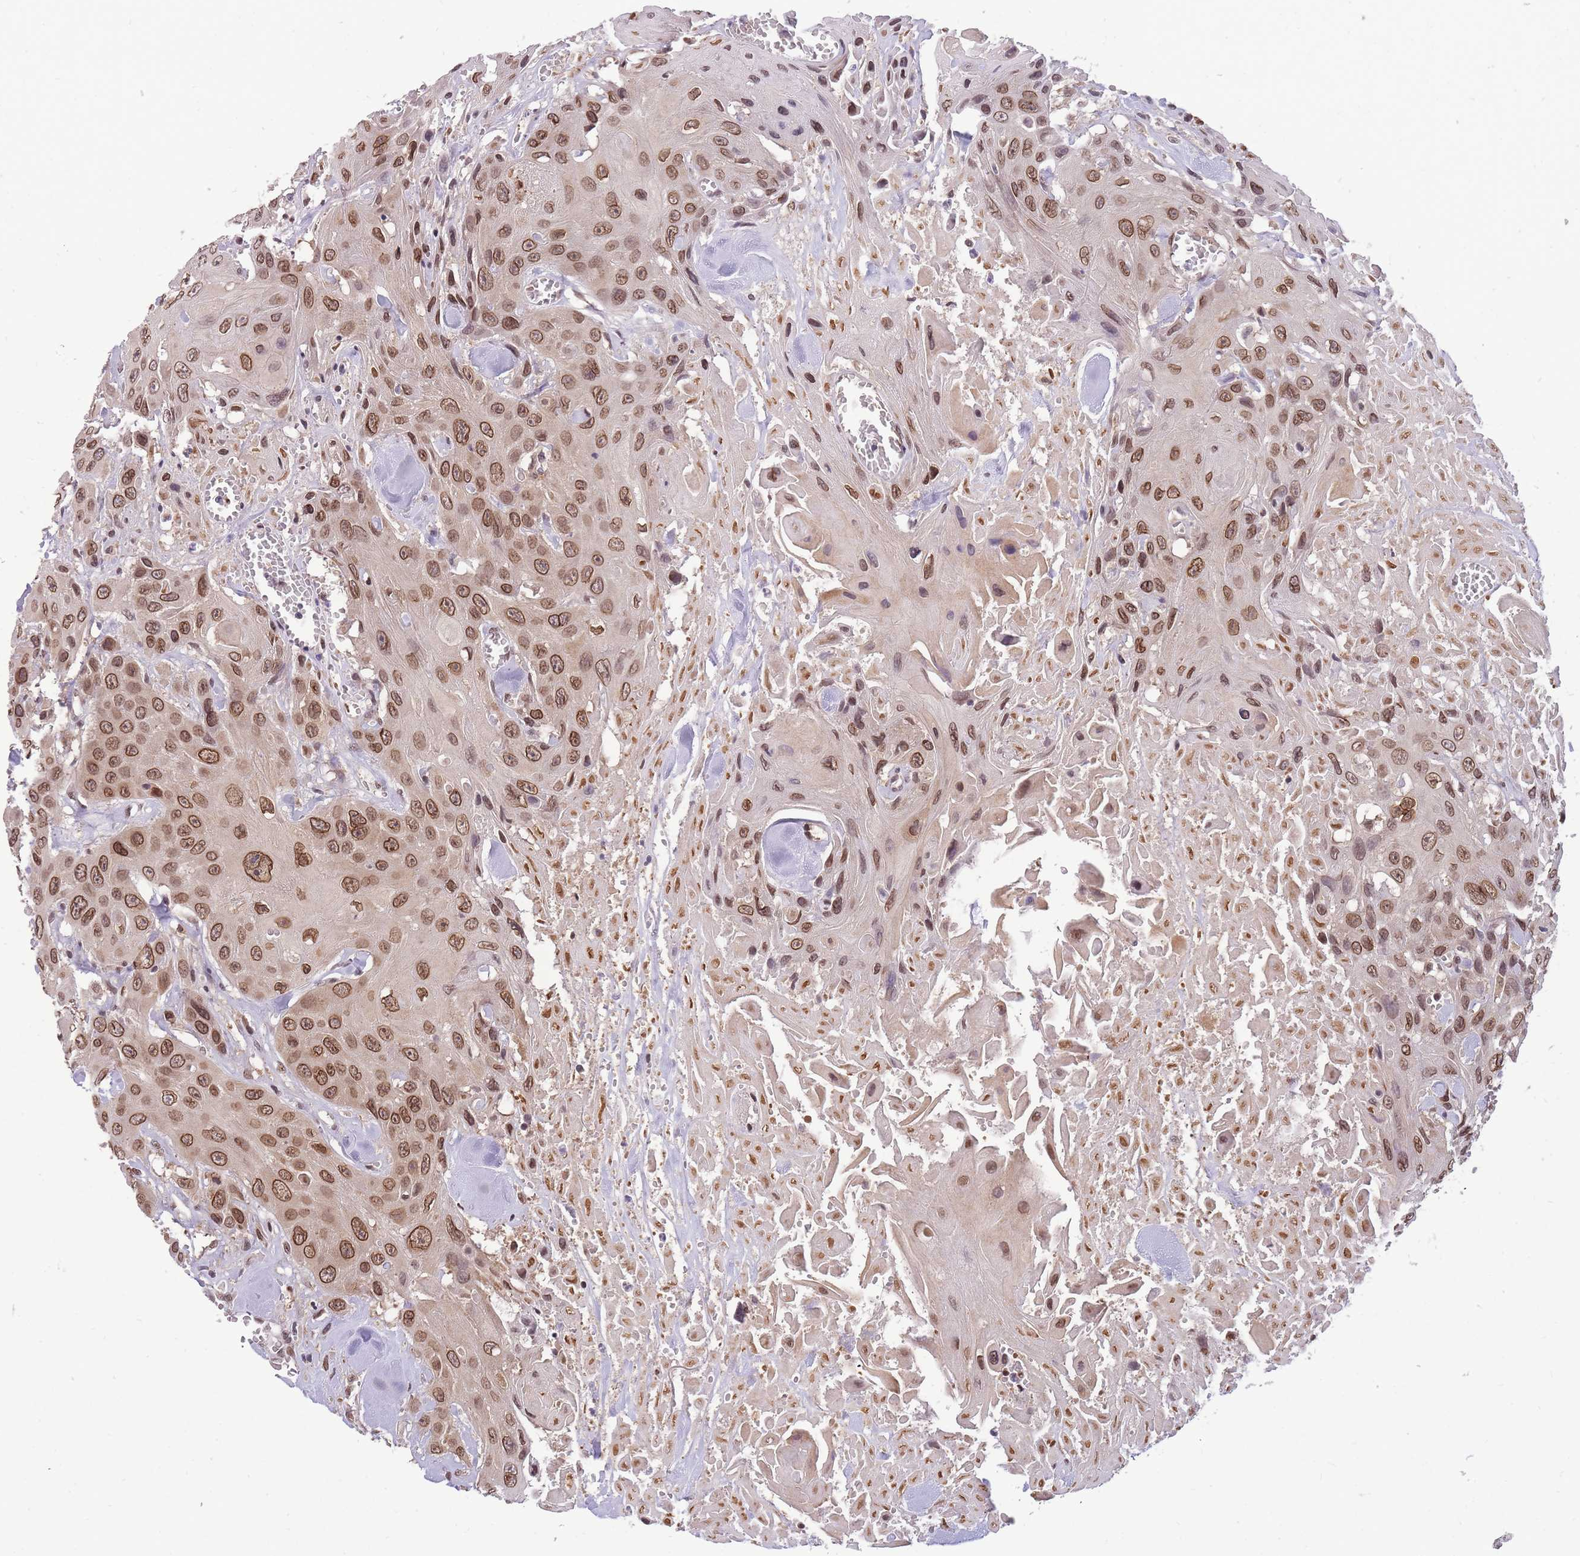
{"staining": {"intensity": "moderate", "quantity": ">75%", "location": "nuclear"}, "tissue": "head and neck cancer", "cell_type": "Tumor cells", "image_type": "cancer", "snomed": [{"axis": "morphology", "description": "Squamous cell carcinoma, NOS"}, {"axis": "topography", "description": "Head-Neck"}], "caption": "Head and neck cancer (squamous cell carcinoma) tissue demonstrates moderate nuclear expression in approximately >75% of tumor cells, visualized by immunohistochemistry. (DAB IHC, brown staining for protein, blue staining for nuclei).", "gene": "CDIP1", "patient": {"sex": "male", "age": 81}}